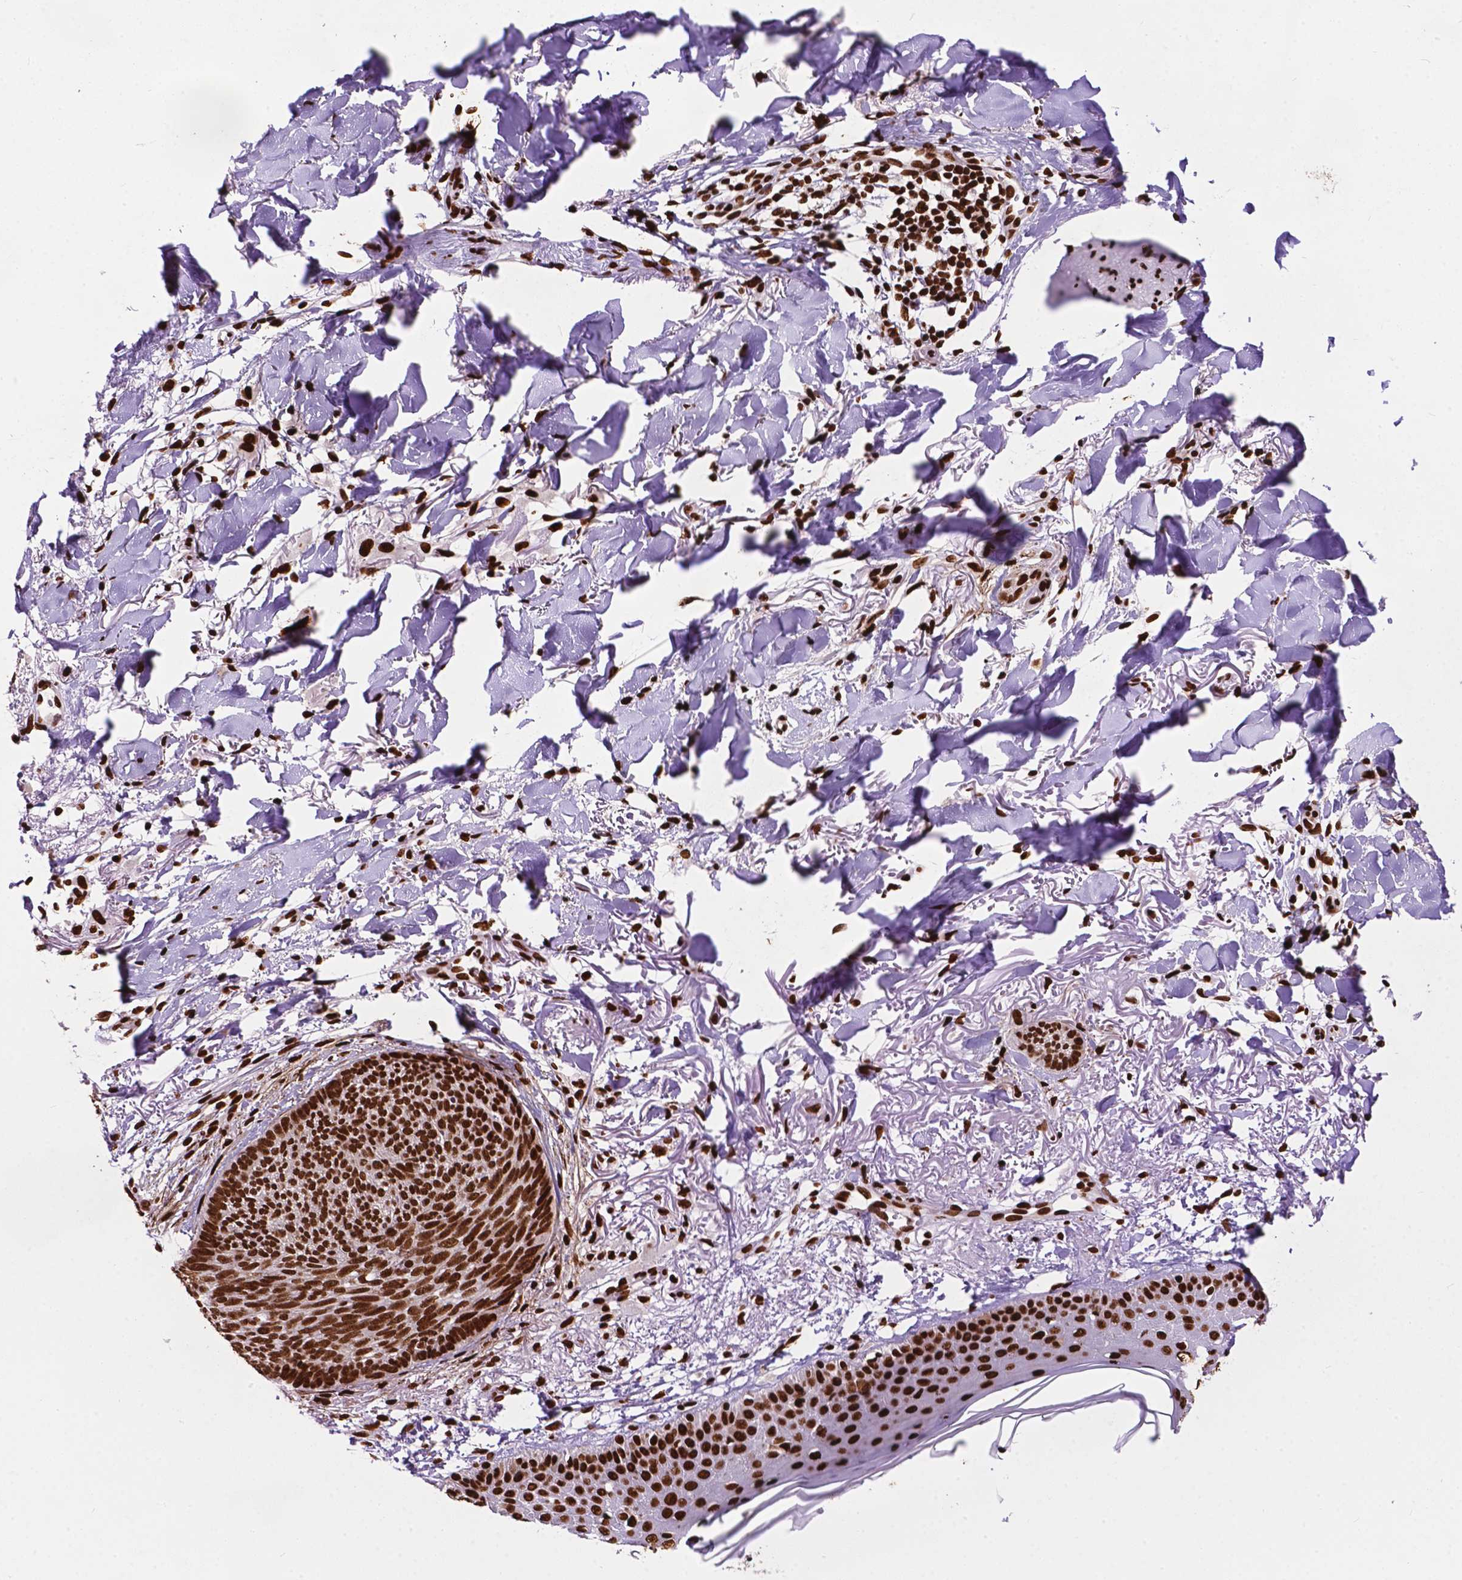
{"staining": {"intensity": "strong", "quantity": ">75%", "location": "nuclear"}, "tissue": "skin cancer", "cell_type": "Tumor cells", "image_type": "cancer", "snomed": [{"axis": "morphology", "description": "Normal tissue, NOS"}, {"axis": "morphology", "description": "Basal cell carcinoma"}, {"axis": "topography", "description": "Skin"}], "caption": "Skin cancer stained with DAB (3,3'-diaminobenzidine) IHC demonstrates high levels of strong nuclear staining in approximately >75% of tumor cells. (Brightfield microscopy of DAB IHC at high magnification).", "gene": "SMIM5", "patient": {"sex": "male", "age": 84}}